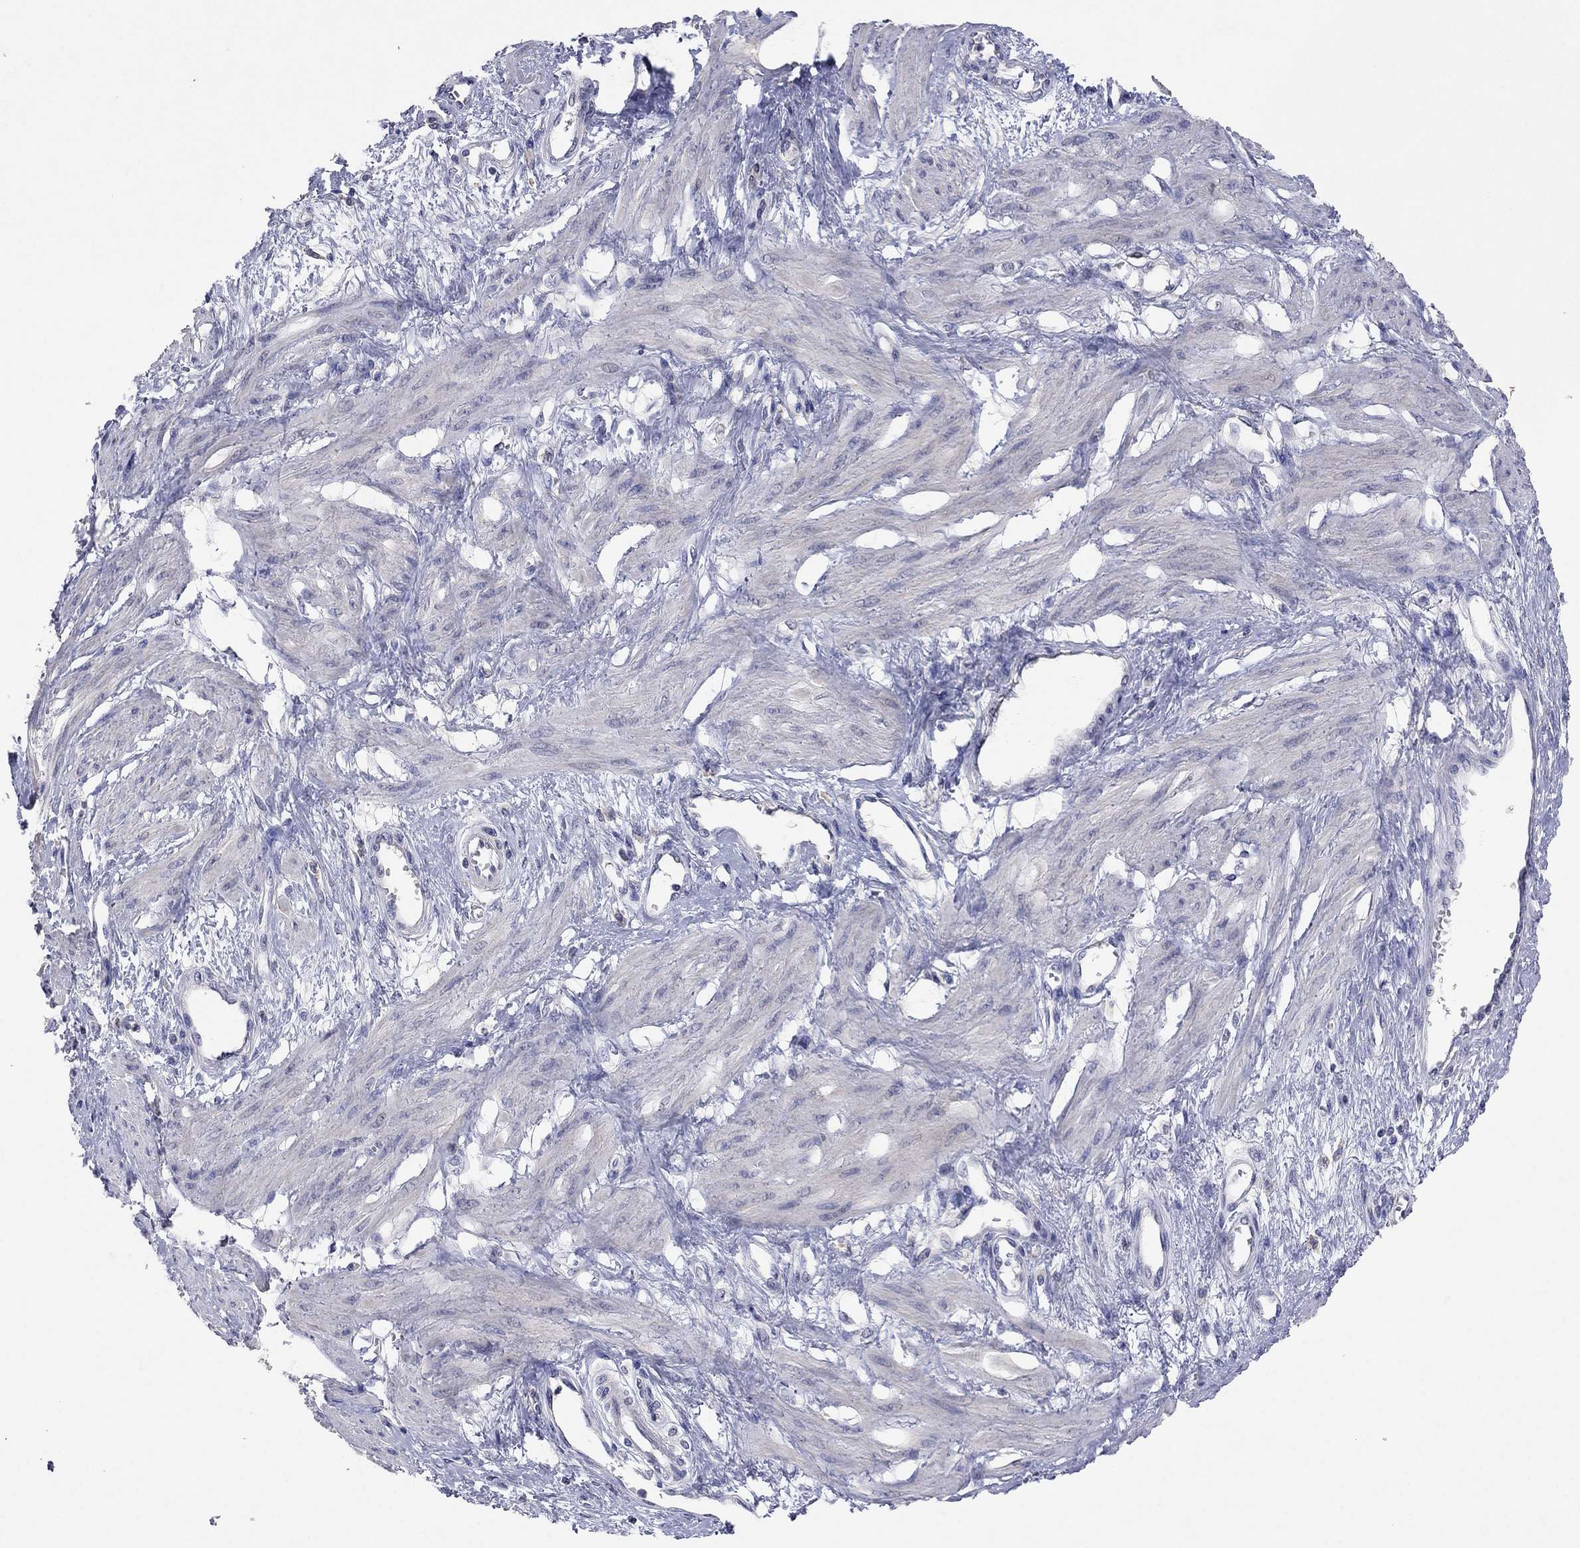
{"staining": {"intensity": "negative", "quantity": "none", "location": "none"}, "tissue": "smooth muscle", "cell_type": "Smooth muscle cells", "image_type": "normal", "snomed": [{"axis": "morphology", "description": "Normal tissue, NOS"}, {"axis": "topography", "description": "Smooth muscle"}, {"axis": "topography", "description": "Uterus"}], "caption": "This is a photomicrograph of IHC staining of normal smooth muscle, which shows no staining in smooth muscle cells.", "gene": "MMP13", "patient": {"sex": "female", "age": 39}}